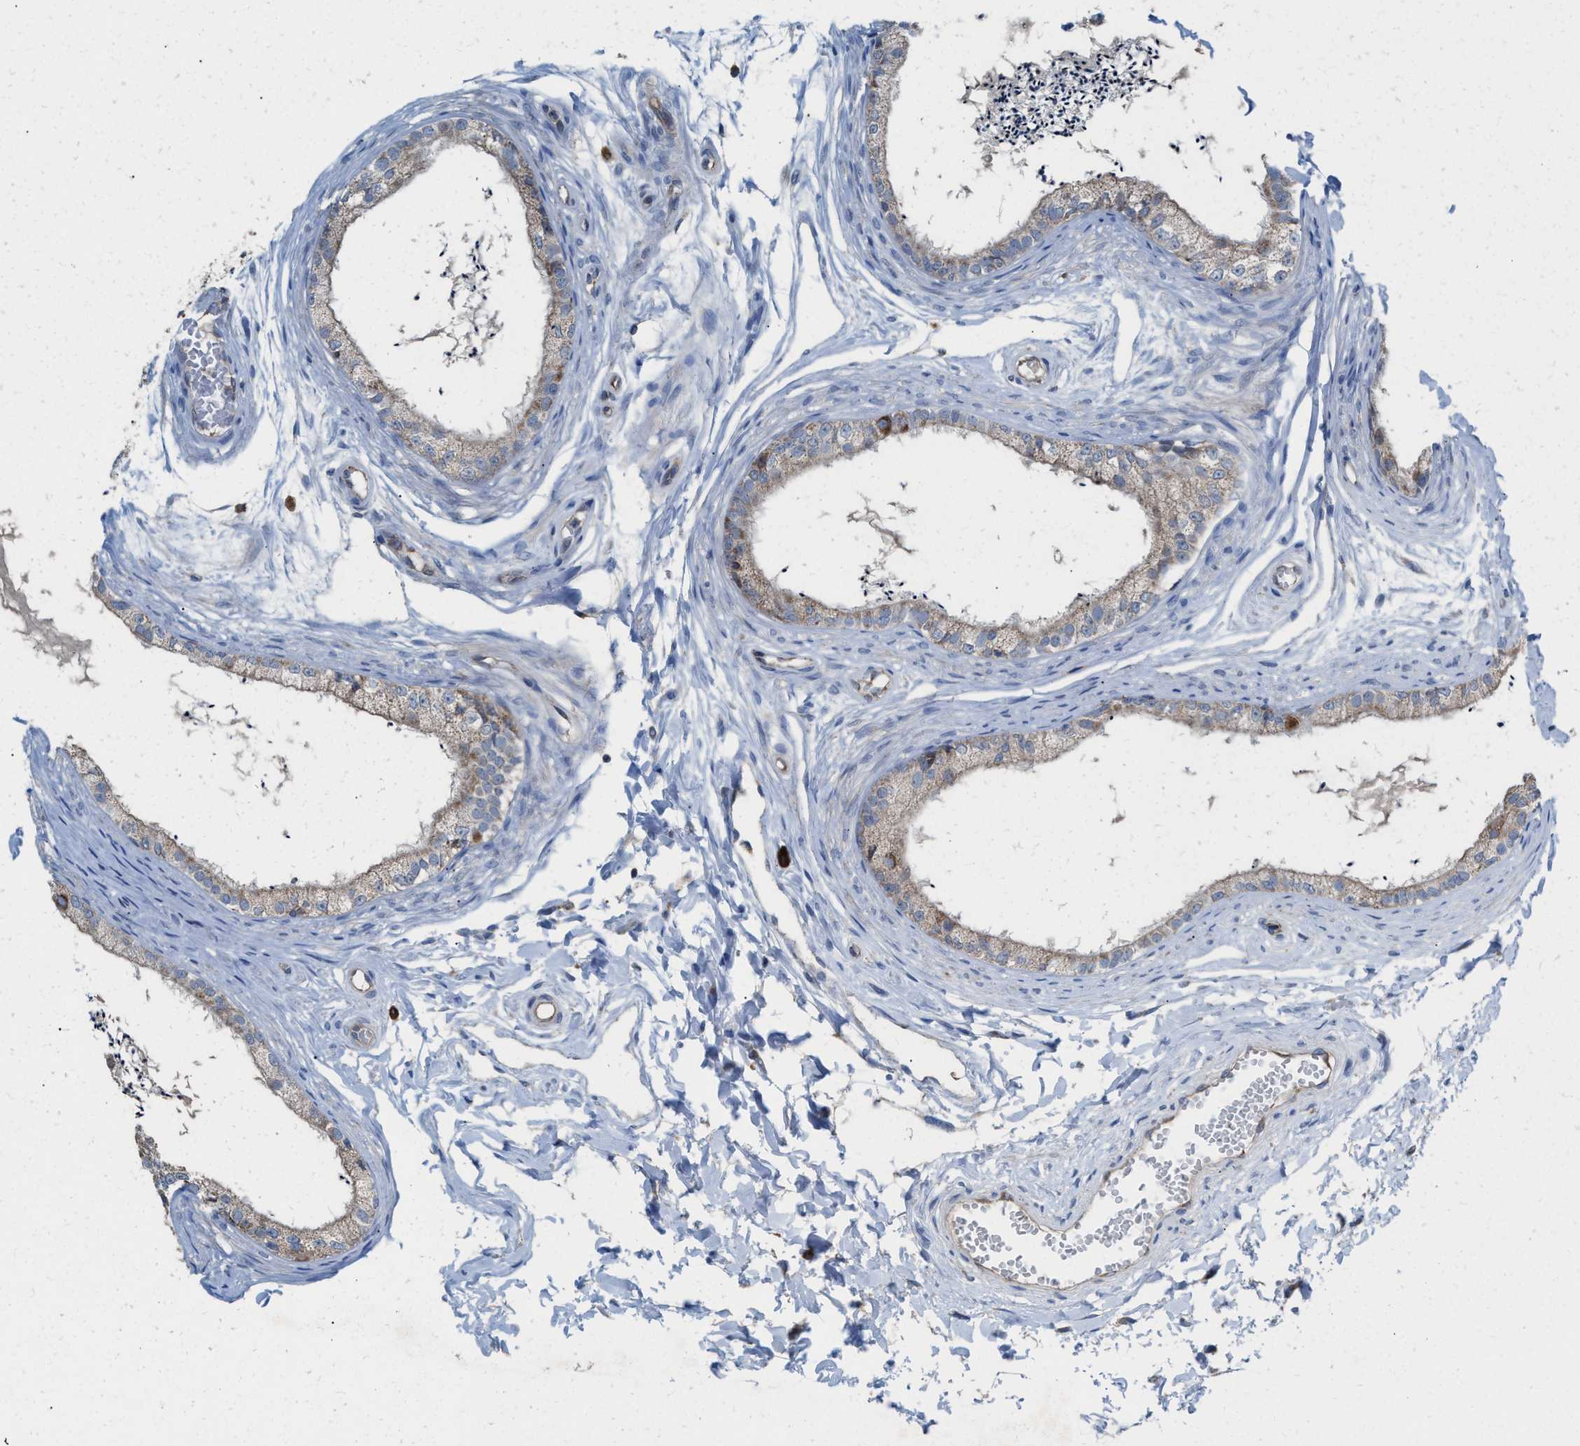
{"staining": {"intensity": "moderate", "quantity": "<25%", "location": "cytoplasmic/membranous"}, "tissue": "epididymis", "cell_type": "Glandular cells", "image_type": "normal", "snomed": [{"axis": "morphology", "description": "Normal tissue, NOS"}, {"axis": "topography", "description": "Epididymis"}], "caption": "This image demonstrates normal epididymis stained with immunohistochemistry to label a protein in brown. The cytoplasmic/membranous of glandular cells show moderate positivity for the protein. Nuclei are counter-stained blue.", "gene": "MRM1", "patient": {"sex": "male", "age": 56}}